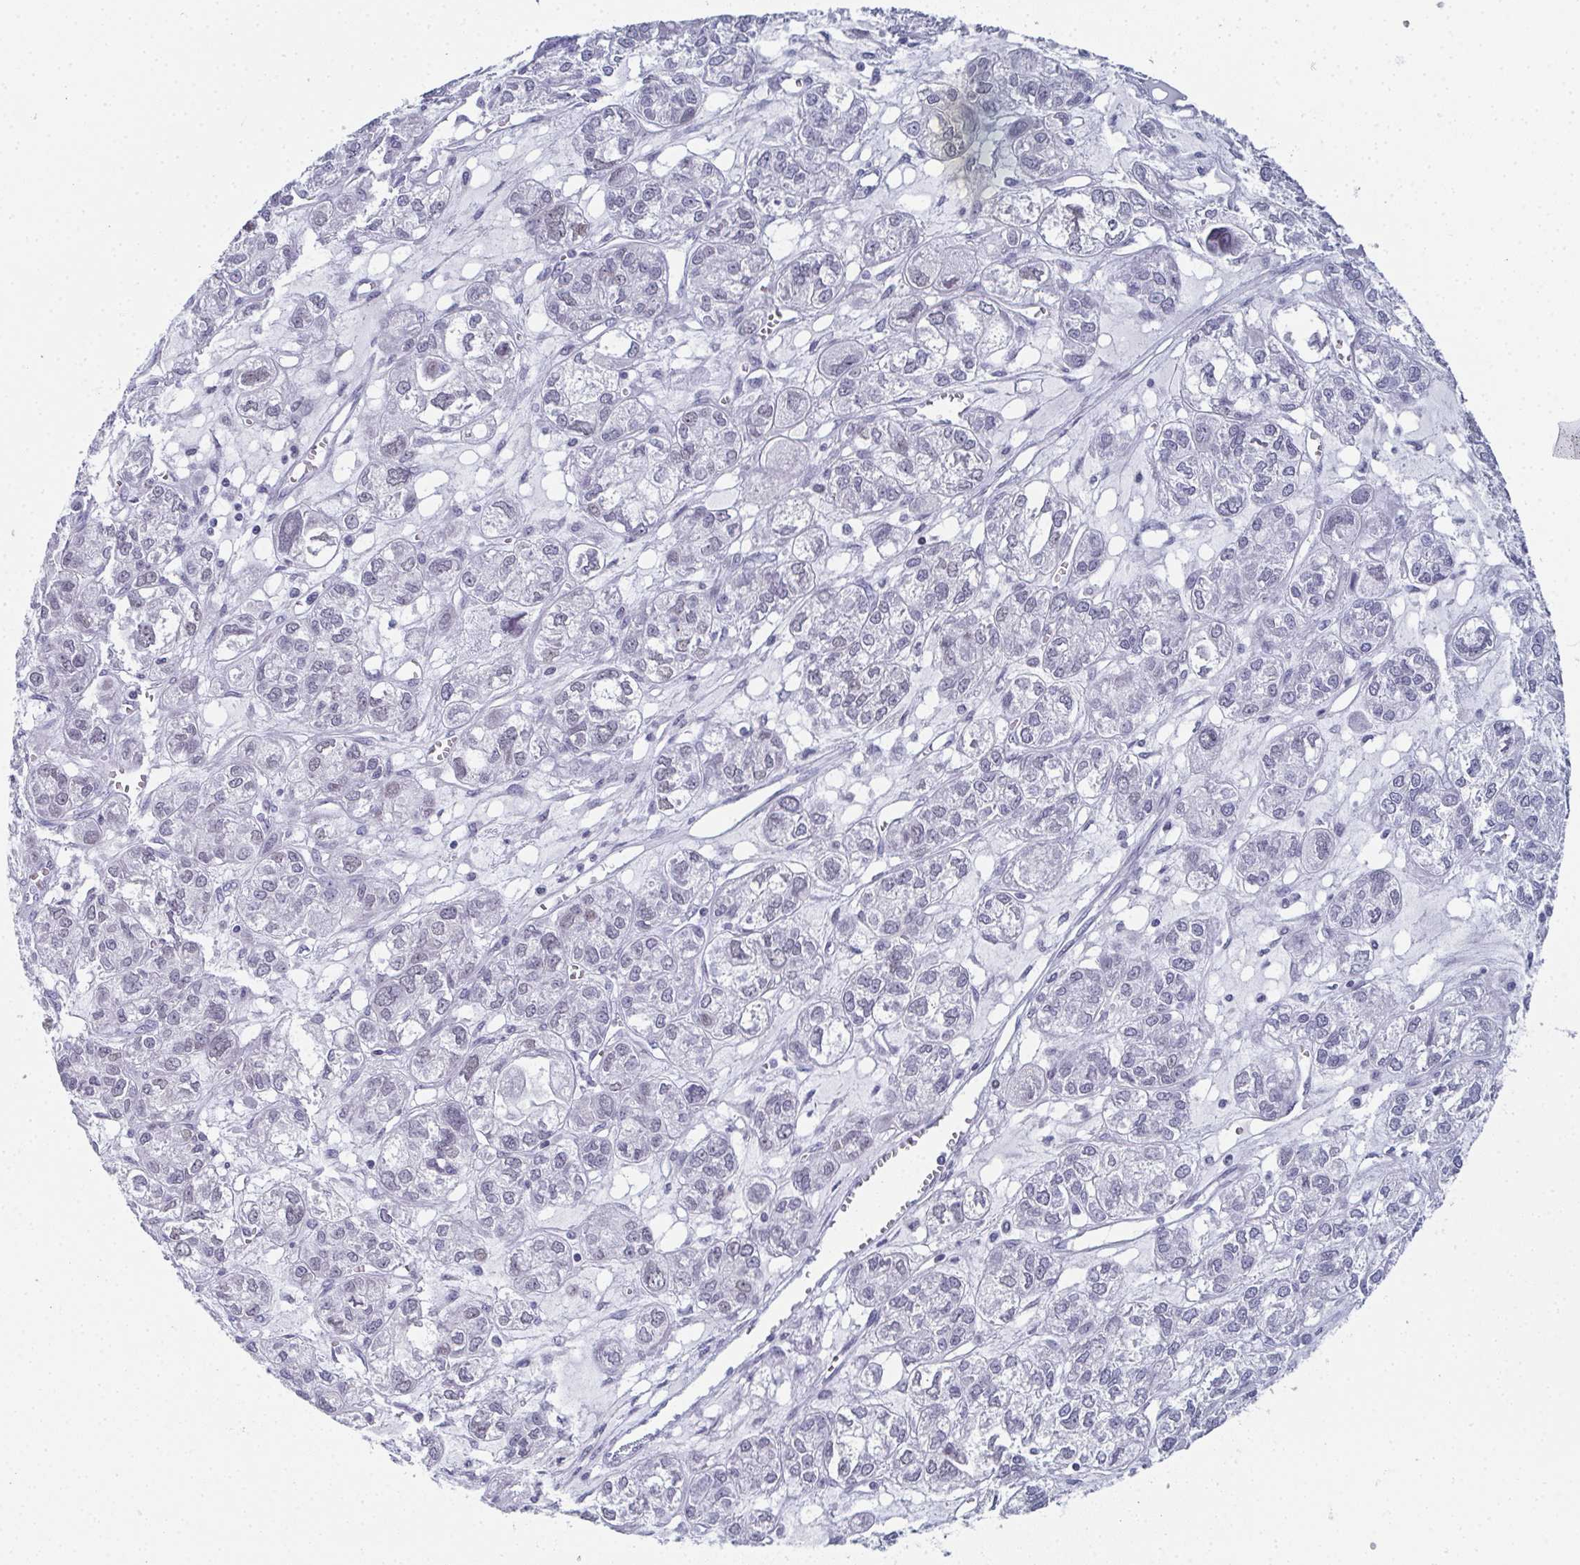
{"staining": {"intensity": "negative", "quantity": "none", "location": "none"}, "tissue": "ovarian cancer", "cell_type": "Tumor cells", "image_type": "cancer", "snomed": [{"axis": "morphology", "description": "Carcinoma, endometroid"}, {"axis": "topography", "description": "Ovary"}], "caption": "Image shows no significant protein expression in tumor cells of endometroid carcinoma (ovarian).", "gene": "PYCR3", "patient": {"sex": "female", "age": 64}}